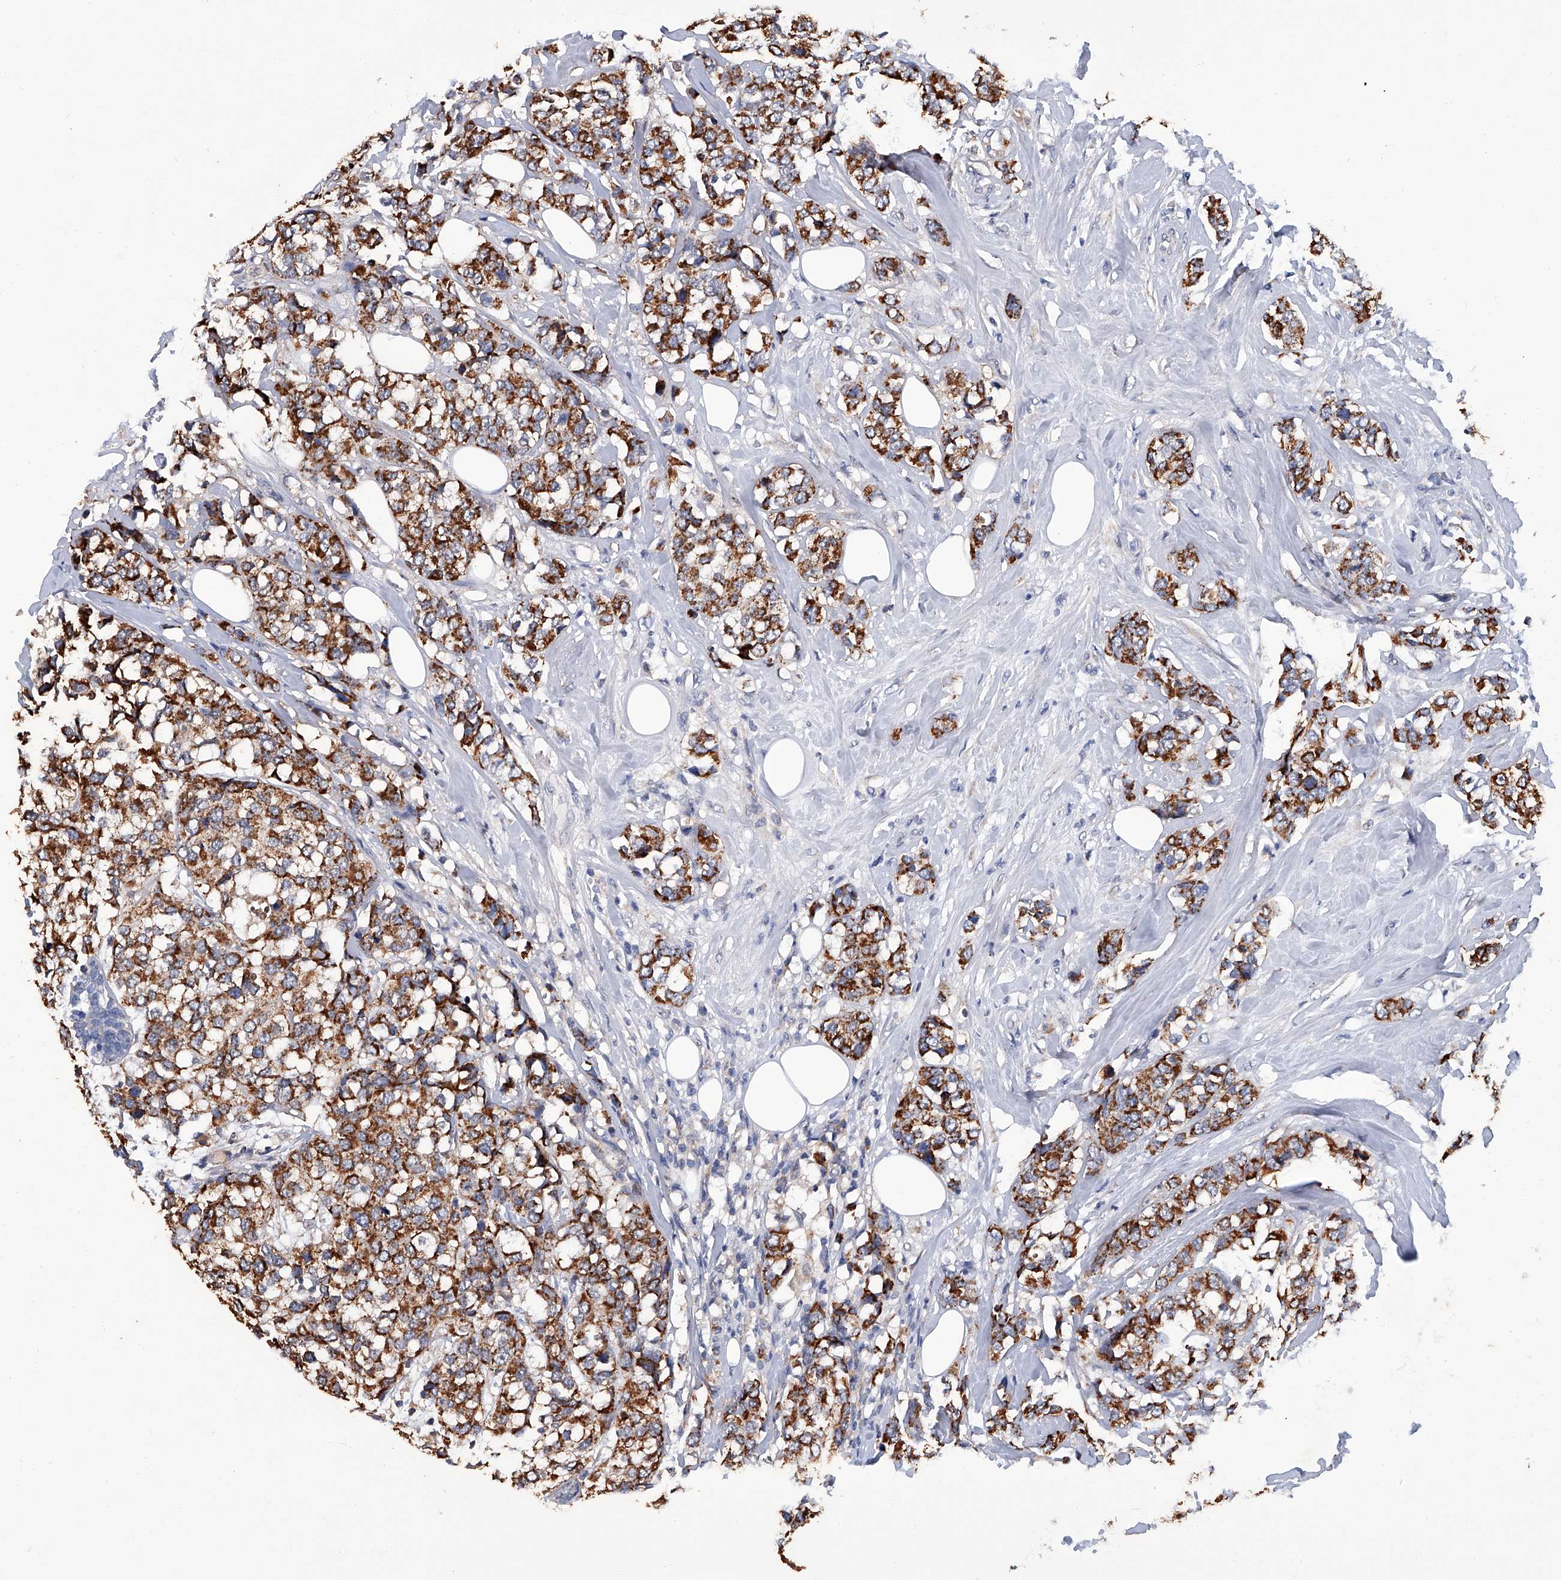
{"staining": {"intensity": "strong", "quantity": ">75%", "location": "cytoplasmic/membranous"}, "tissue": "breast cancer", "cell_type": "Tumor cells", "image_type": "cancer", "snomed": [{"axis": "morphology", "description": "Lobular carcinoma"}, {"axis": "topography", "description": "Breast"}], "caption": "The micrograph demonstrates immunohistochemical staining of breast cancer. There is strong cytoplasmic/membranous staining is seen in about >75% of tumor cells.", "gene": "OAT", "patient": {"sex": "female", "age": 59}}